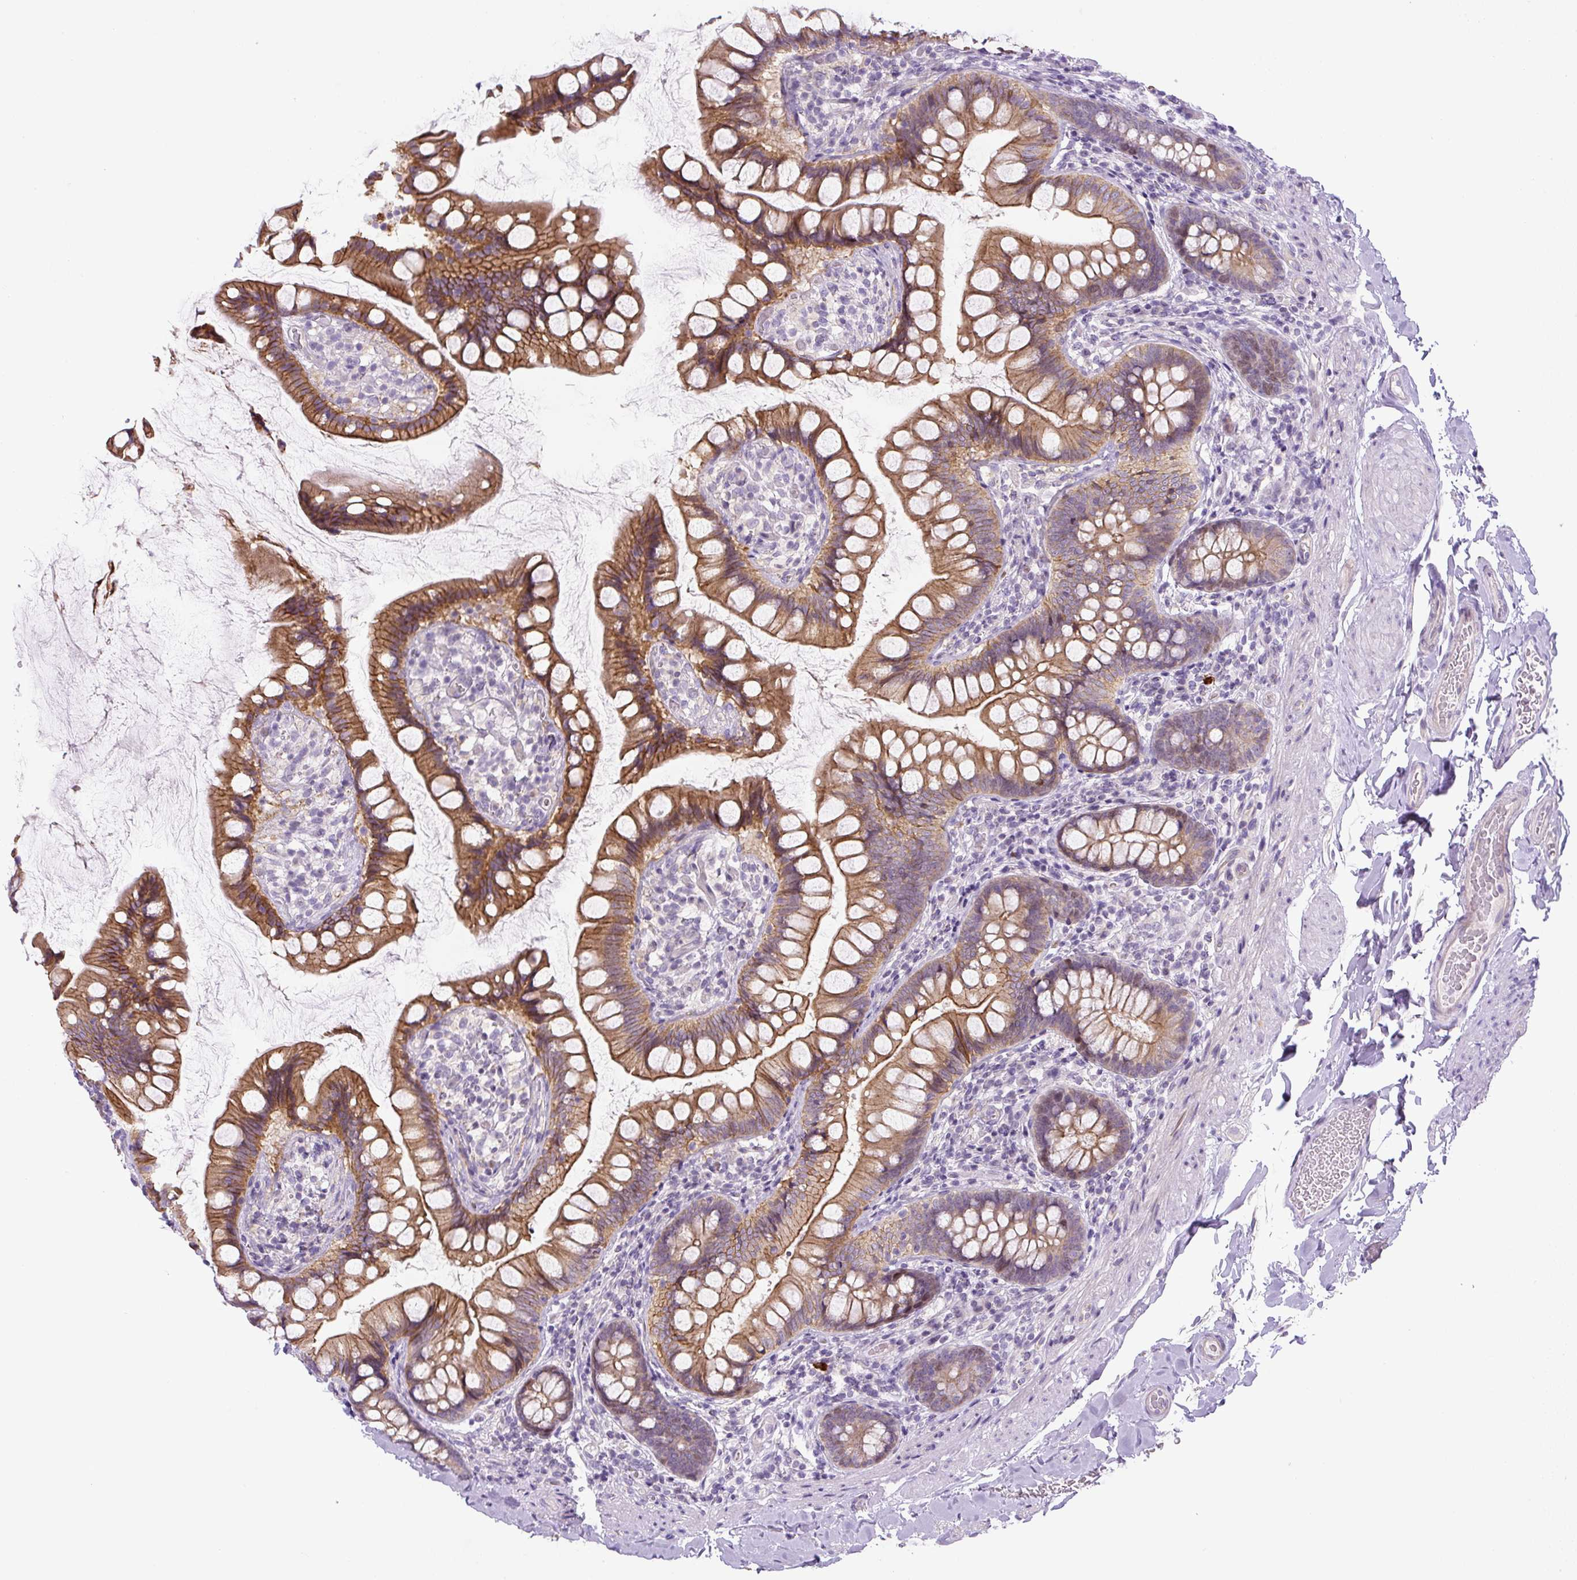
{"staining": {"intensity": "moderate", "quantity": ">75%", "location": "cytoplasmic/membranous"}, "tissue": "small intestine", "cell_type": "Glandular cells", "image_type": "normal", "snomed": [{"axis": "morphology", "description": "Normal tissue, NOS"}, {"axis": "topography", "description": "Small intestine"}], "caption": "This is a photomicrograph of IHC staining of normal small intestine, which shows moderate expression in the cytoplasmic/membranous of glandular cells.", "gene": "ADAMTS19", "patient": {"sex": "male", "age": 70}}